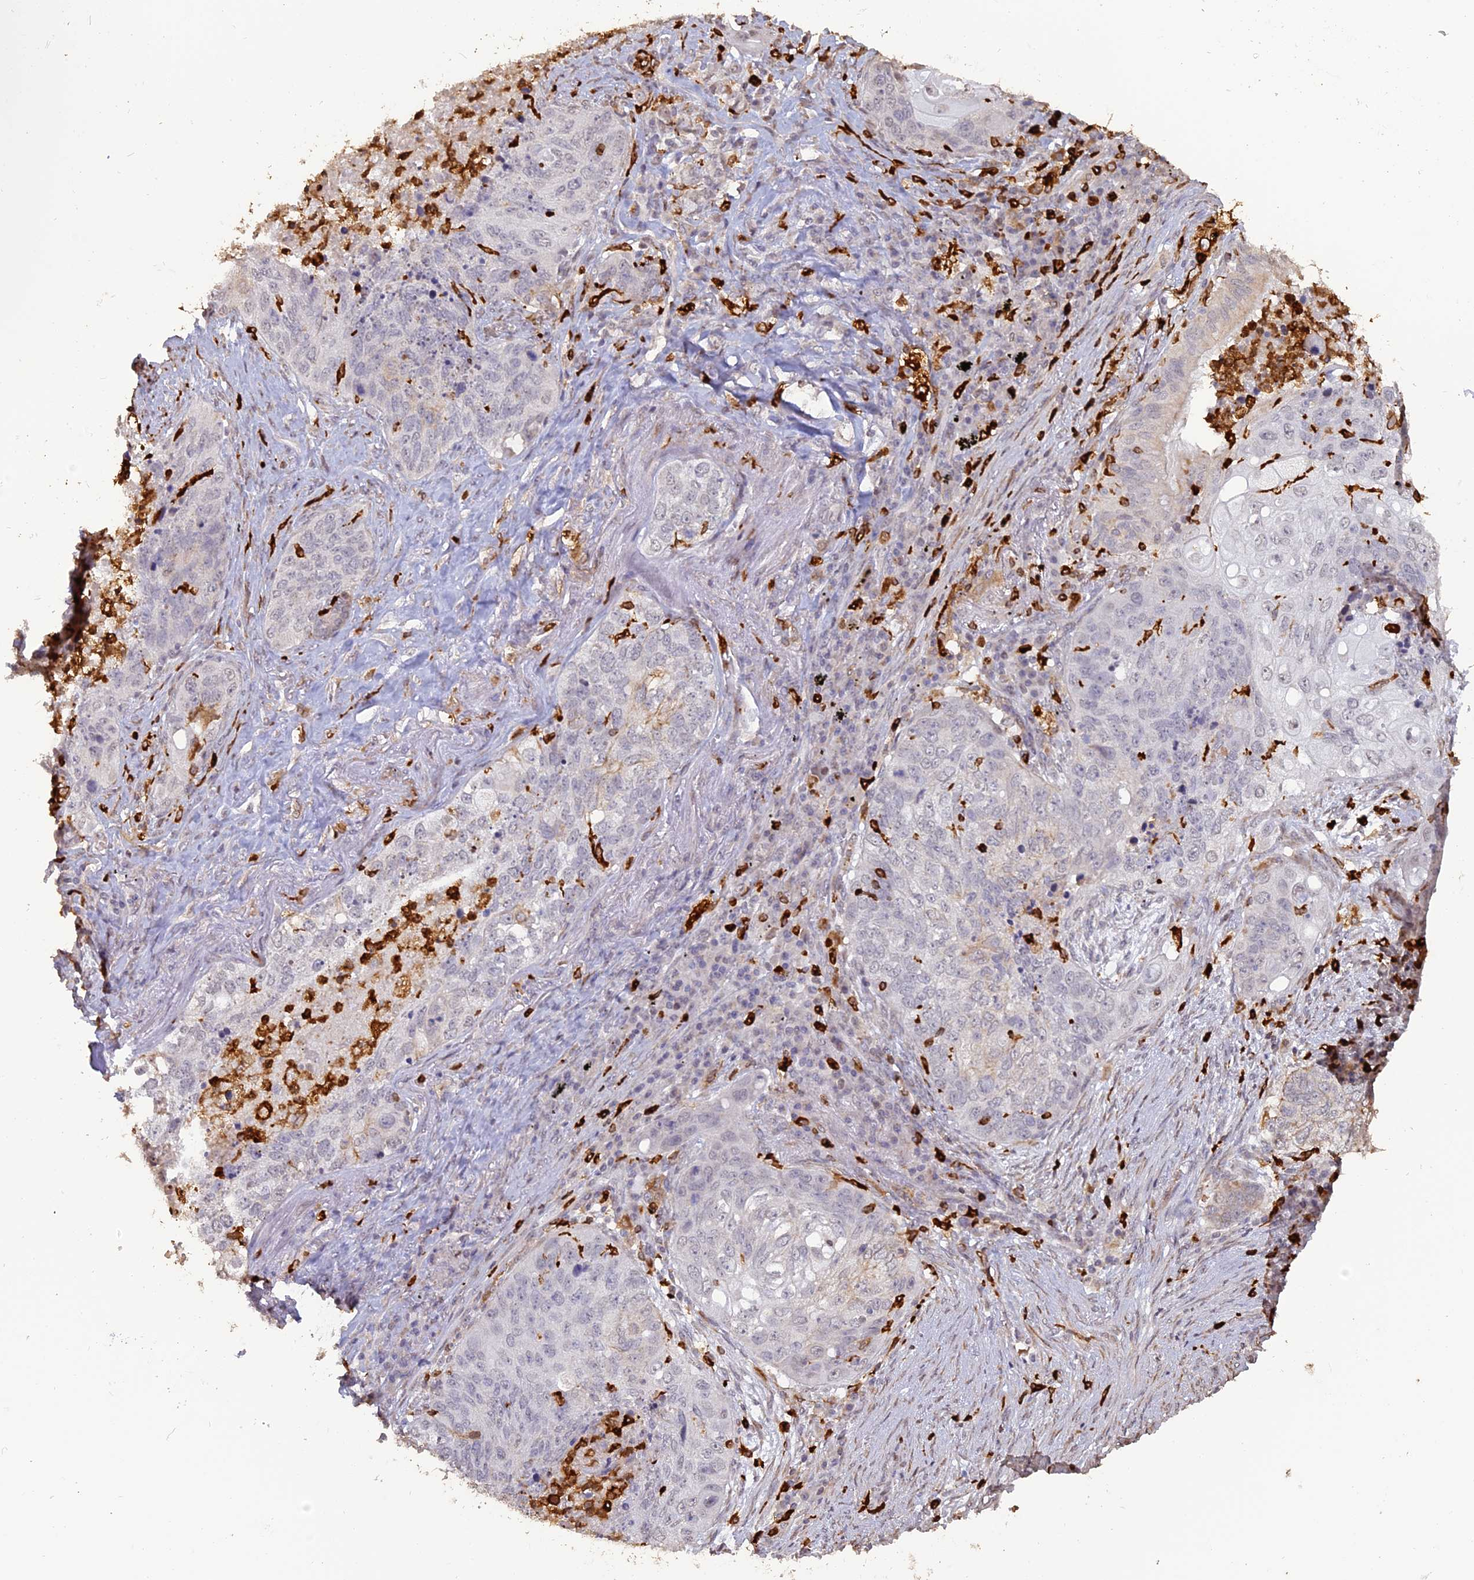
{"staining": {"intensity": "negative", "quantity": "none", "location": "none"}, "tissue": "lung cancer", "cell_type": "Tumor cells", "image_type": "cancer", "snomed": [{"axis": "morphology", "description": "Squamous cell carcinoma, NOS"}, {"axis": "topography", "description": "Lung"}], "caption": "Immunohistochemistry histopathology image of human lung cancer stained for a protein (brown), which shows no expression in tumor cells. Nuclei are stained in blue.", "gene": "APOBR", "patient": {"sex": "female", "age": 63}}